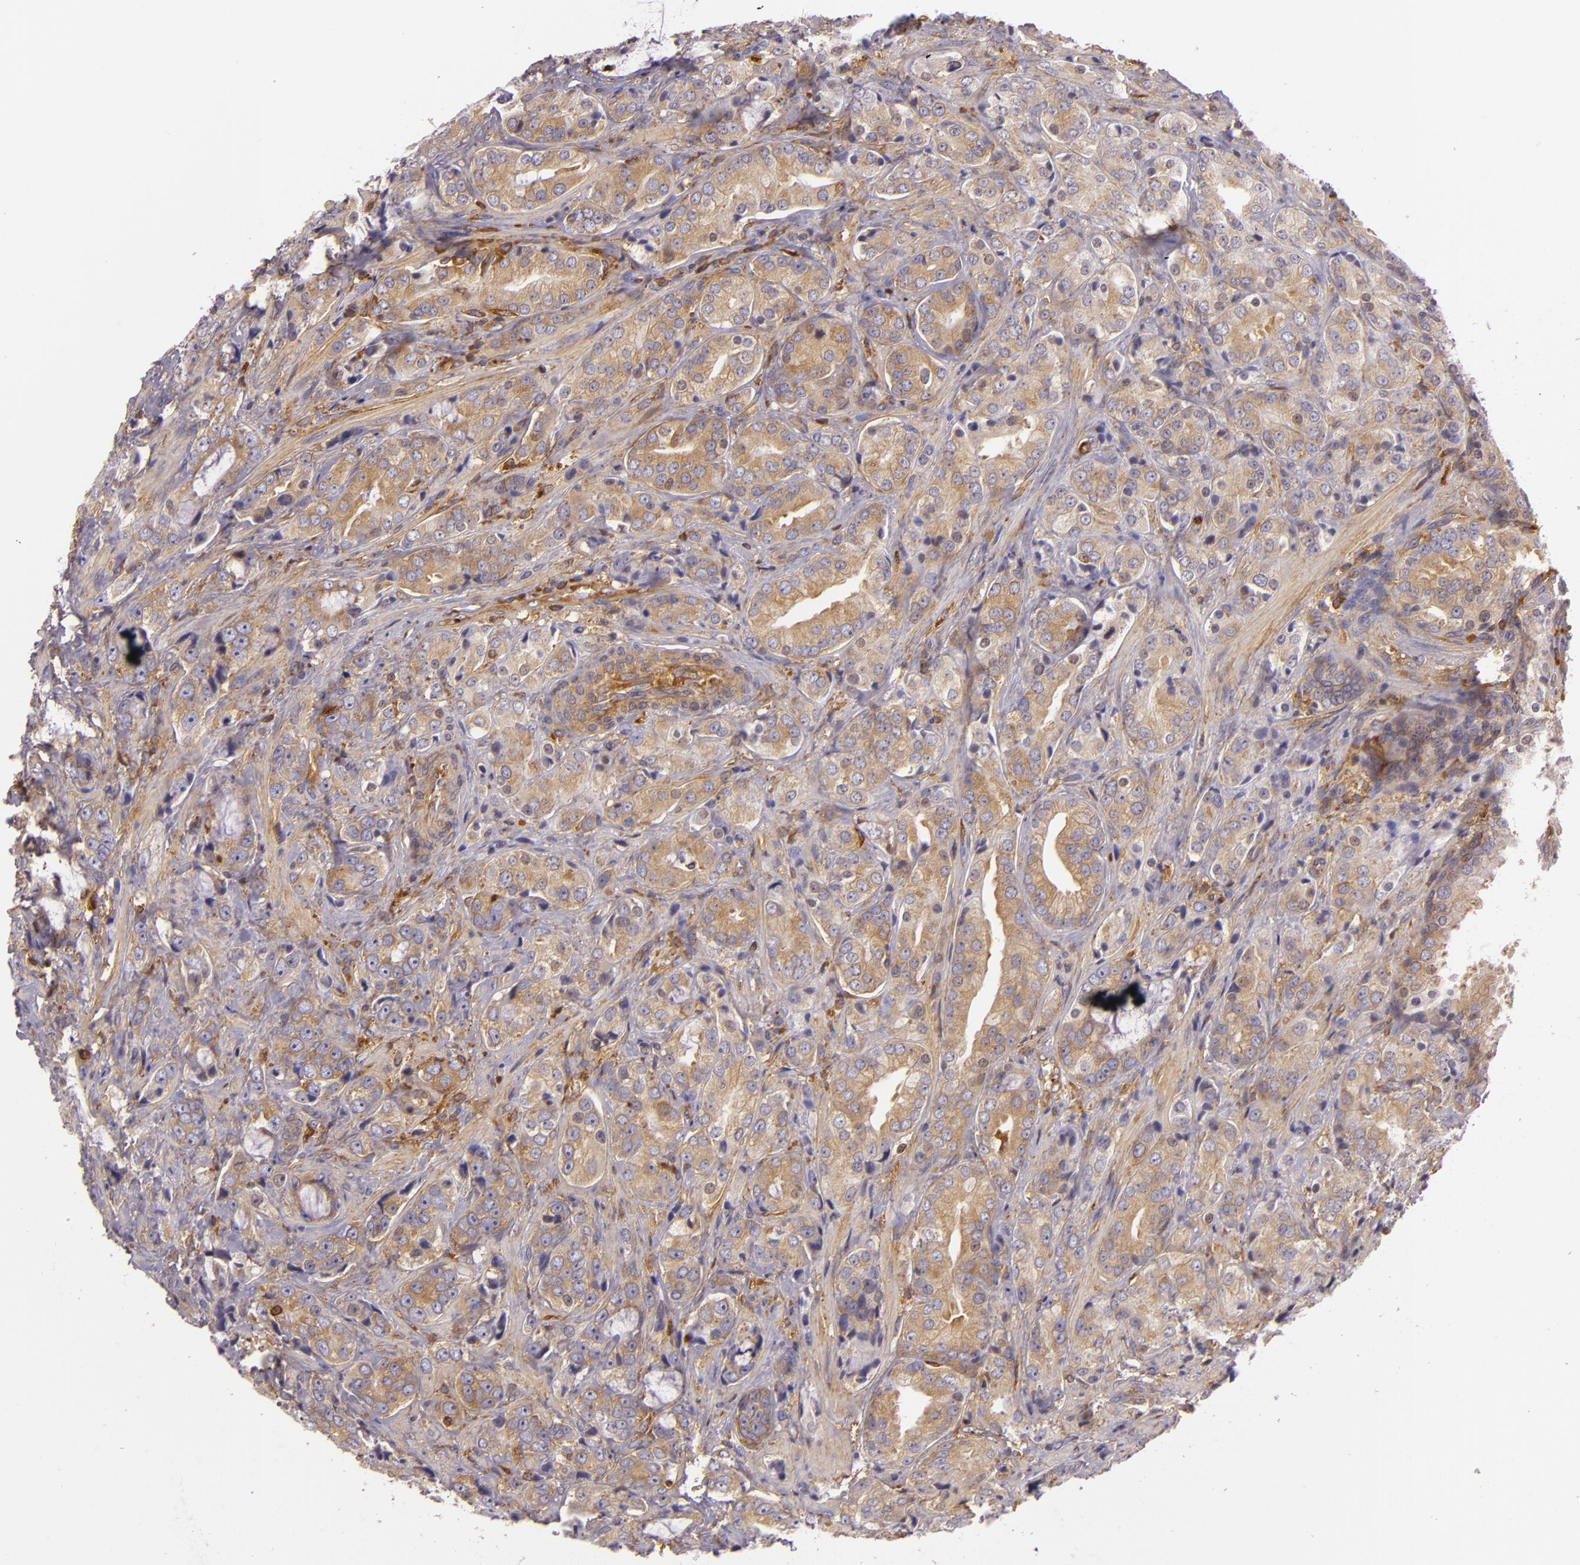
{"staining": {"intensity": "moderate", "quantity": ">75%", "location": "cytoplasmic/membranous"}, "tissue": "prostate cancer", "cell_type": "Tumor cells", "image_type": "cancer", "snomed": [{"axis": "morphology", "description": "Adenocarcinoma, Medium grade"}, {"axis": "topography", "description": "Prostate"}], "caption": "Tumor cells display moderate cytoplasmic/membranous expression in about >75% of cells in prostate cancer.", "gene": "TLN1", "patient": {"sex": "male", "age": 70}}